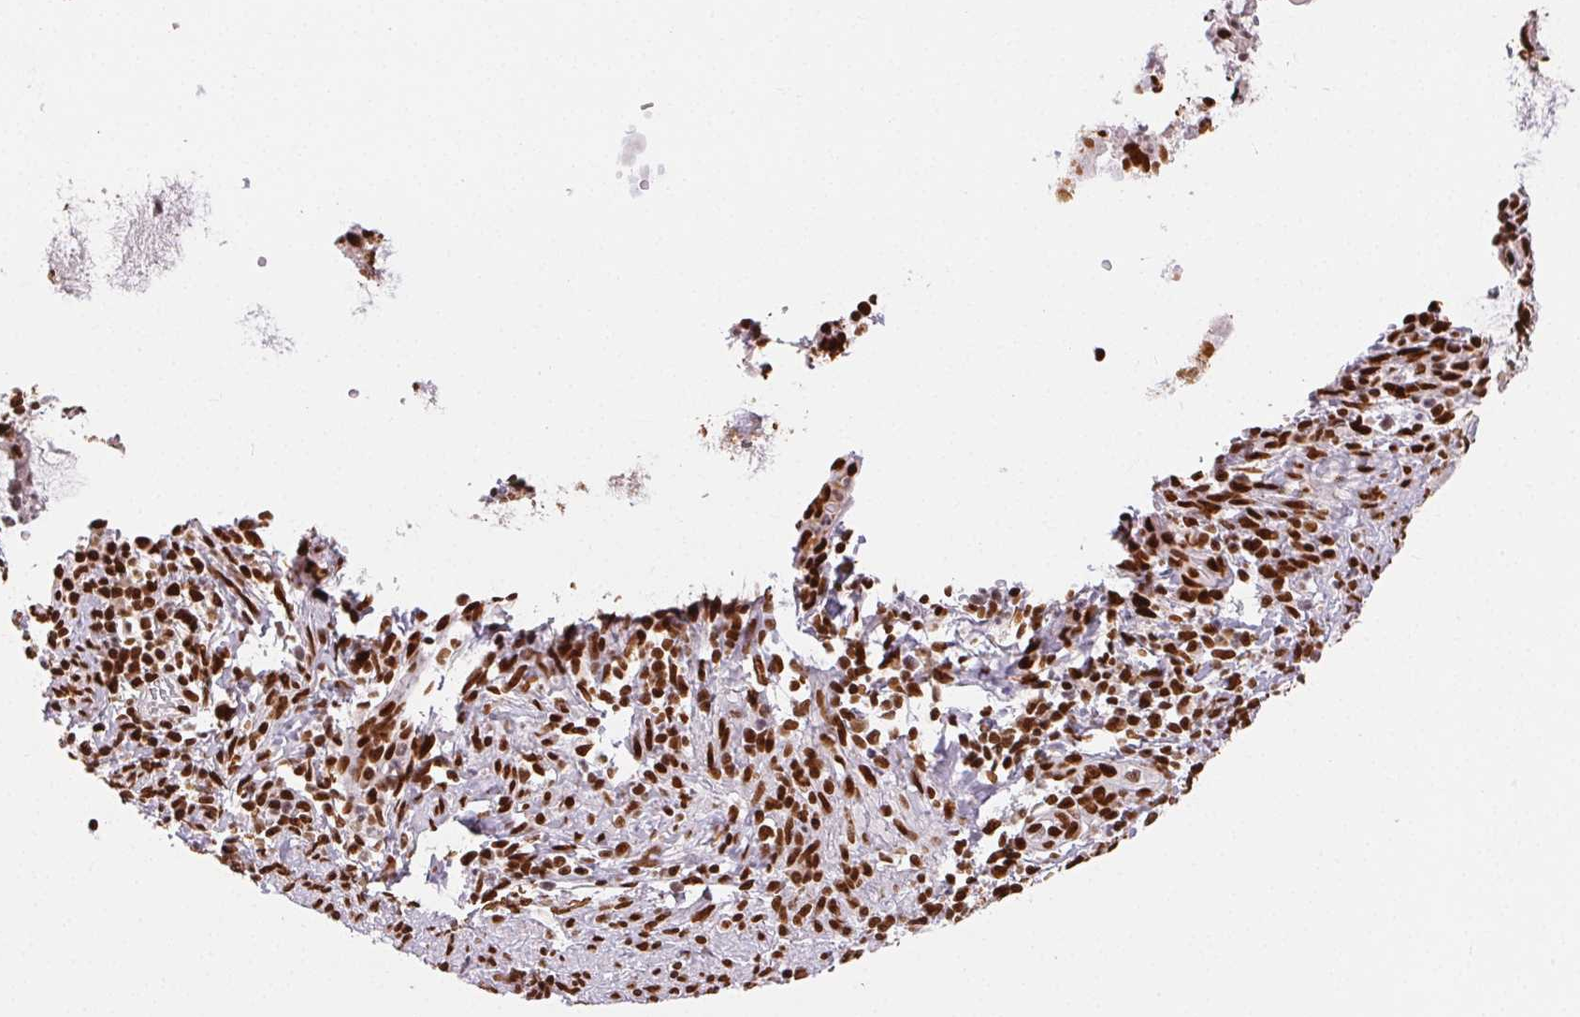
{"staining": {"intensity": "strong", "quantity": ">75%", "location": "nuclear"}, "tissue": "cervical cancer", "cell_type": "Tumor cells", "image_type": "cancer", "snomed": [{"axis": "morphology", "description": "Adenocarcinoma, NOS"}, {"axis": "topography", "description": "Cervix"}], "caption": "Strong nuclear protein staining is seen in about >75% of tumor cells in adenocarcinoma (cervical).", "gene": "ZNF80", "patient": {"sex": "female", "age": 34}}